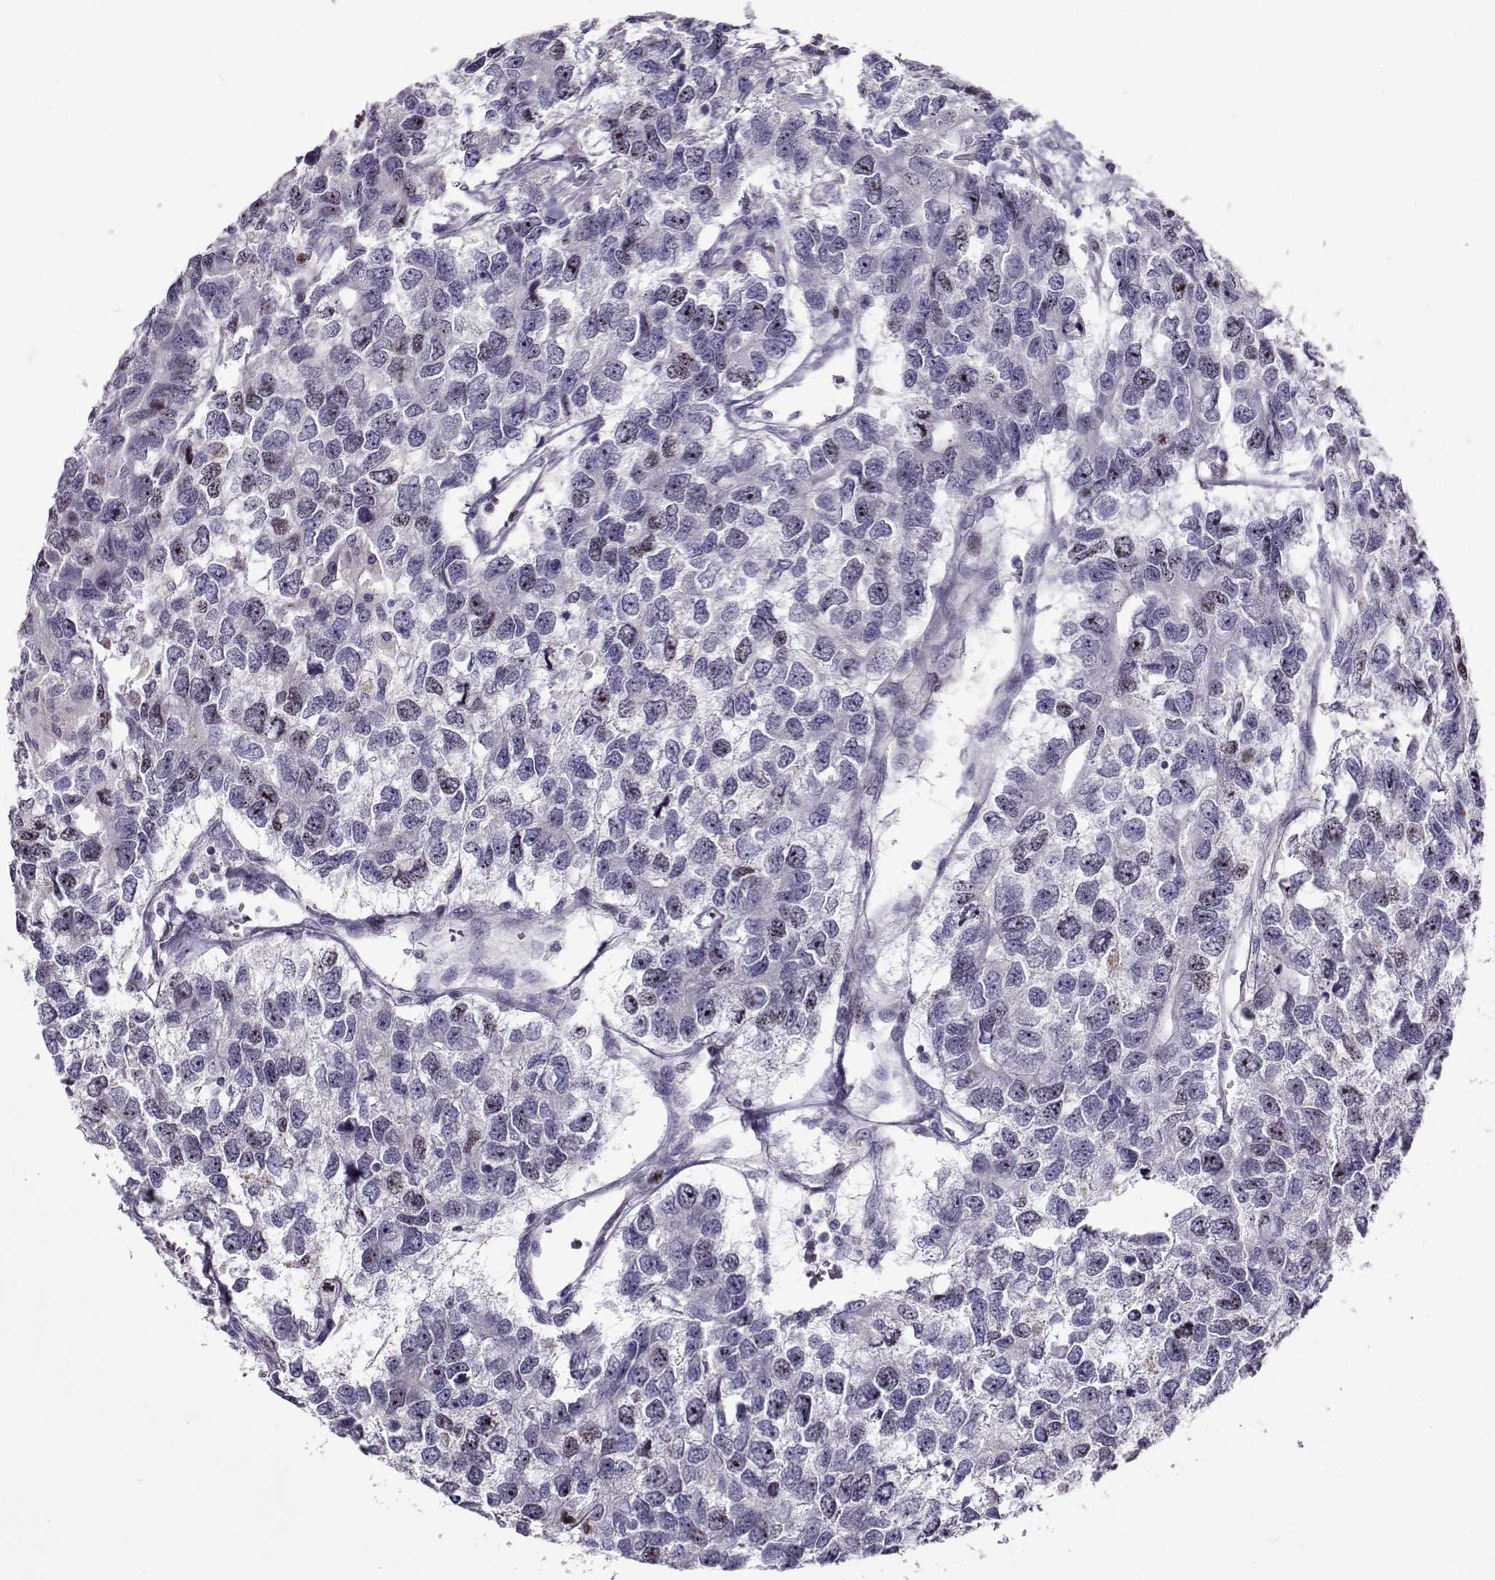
{"staining": {"intensity": "weak", "quantity": "<25%", "location": "nuclear"}, "tissue": "testis cancer", "cell_type": "Tumor cells", "image_type": "cancer", "snomed": [{"axis": "morphology", "description": "Seminoma, NOS"}, {"axis": "topography", "description": "Testis"}], "caption": "IHC photomicrograph of neoplastic tissue: human testis cancer stained with DAB demonstrates no significant protein positivity in tumor cells. (Brightfield microscopy of DAB (3,3'-diaminobenzidine) IHC at high magnification).", "gene": "NPW", "patient": {"sex": "male", "age": 52}}